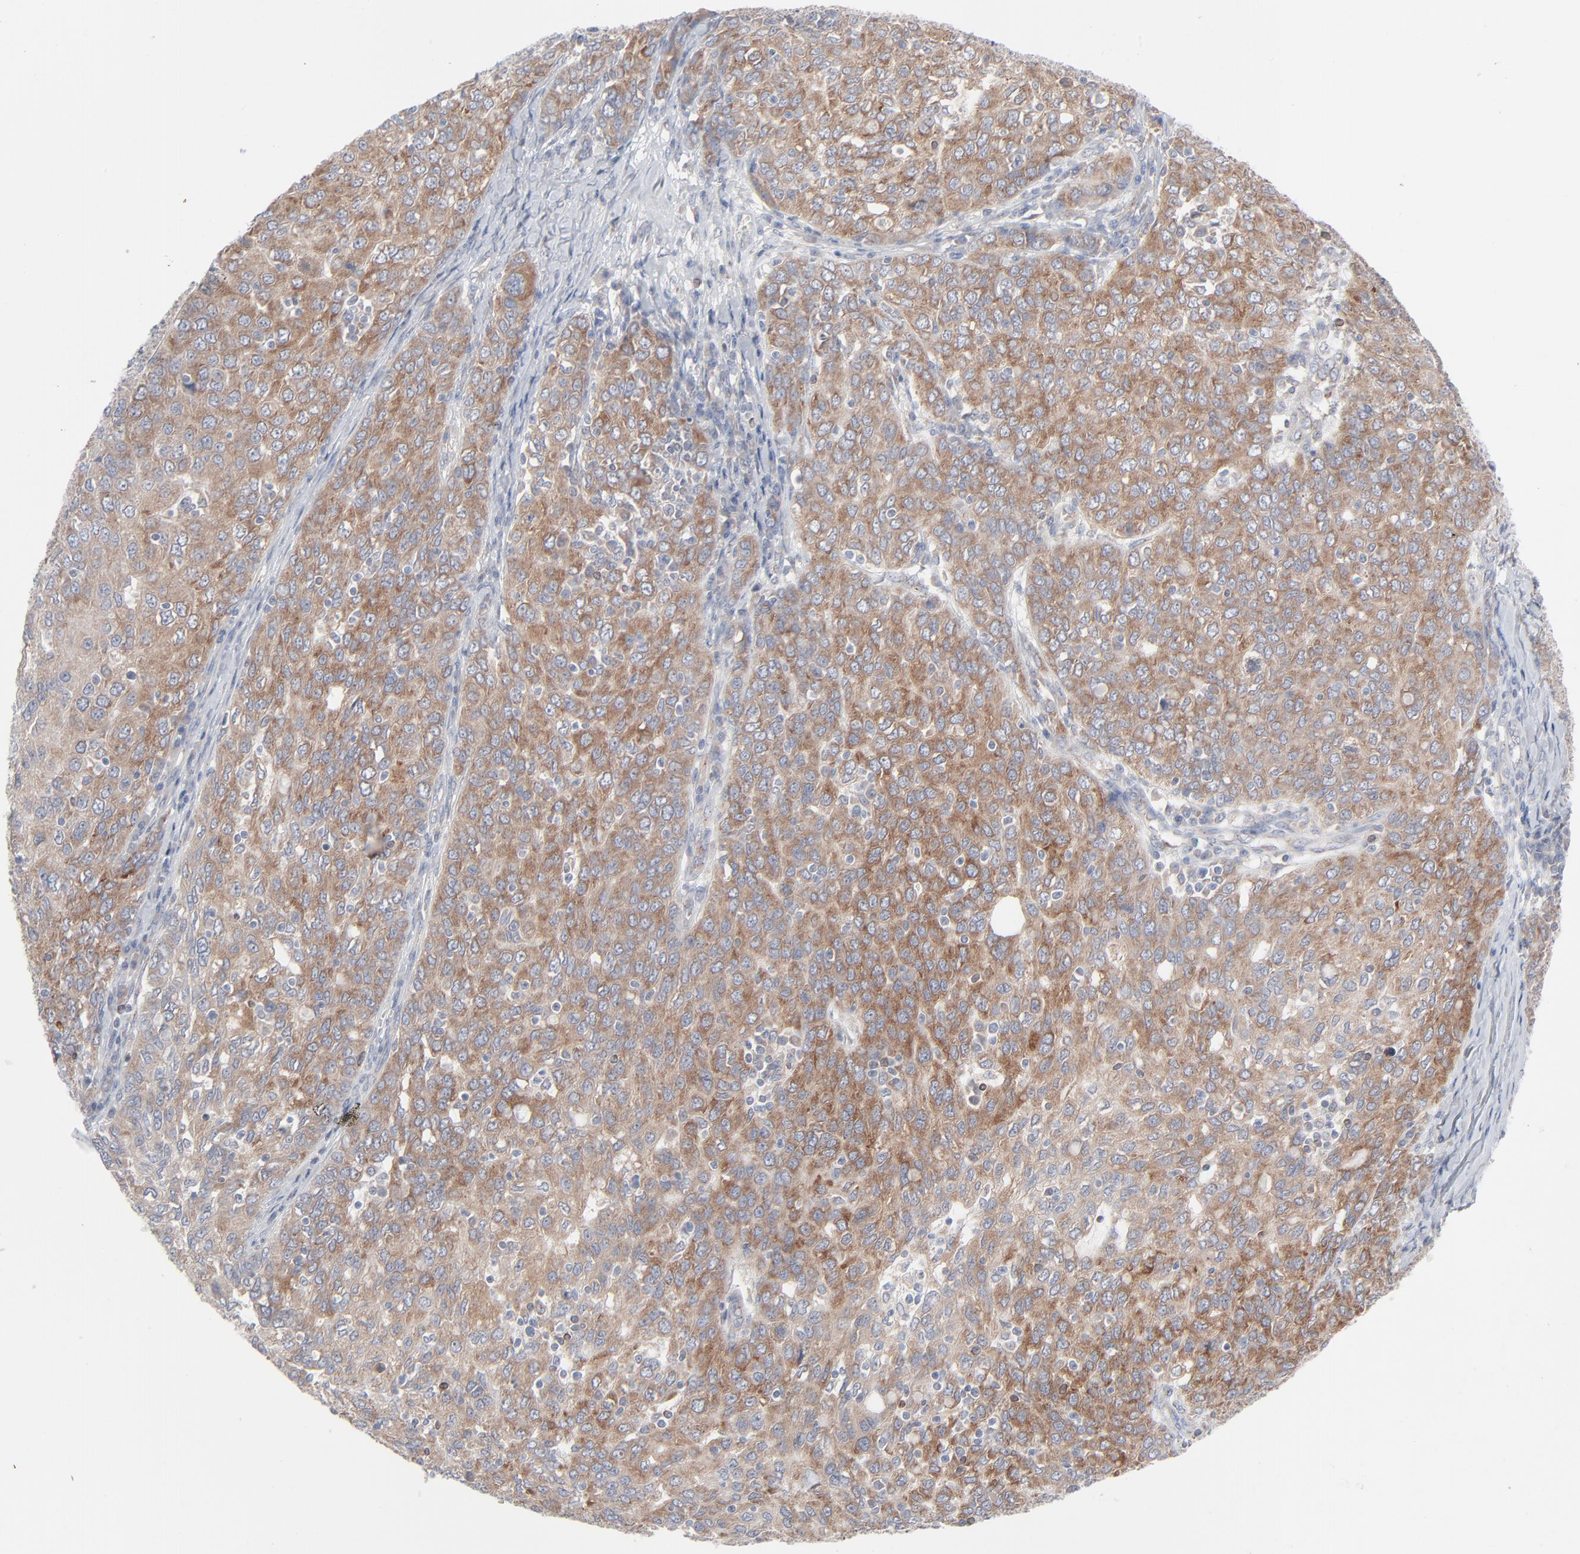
{"staining": {"intensity": "weak", "quantity": ">75%", "location": "cytoplasmic/membranous"}, "tissue": "ovarian cancer", "cell_type": "Tumor cells", "image_type": "cancer", "snomed": [{"axis": "morphology", "description": "Carcinoma, endometroid"}, {"axis": "topography", "description": "Ovary"}], "caption": "Ovarian cancer (endometroid carcinoma) stained for a protein shows weak cytoplasmic/membranous positivity in tumor cells.", "gene": "KDSR", "patient": {"sex": "female", "age": 50}}